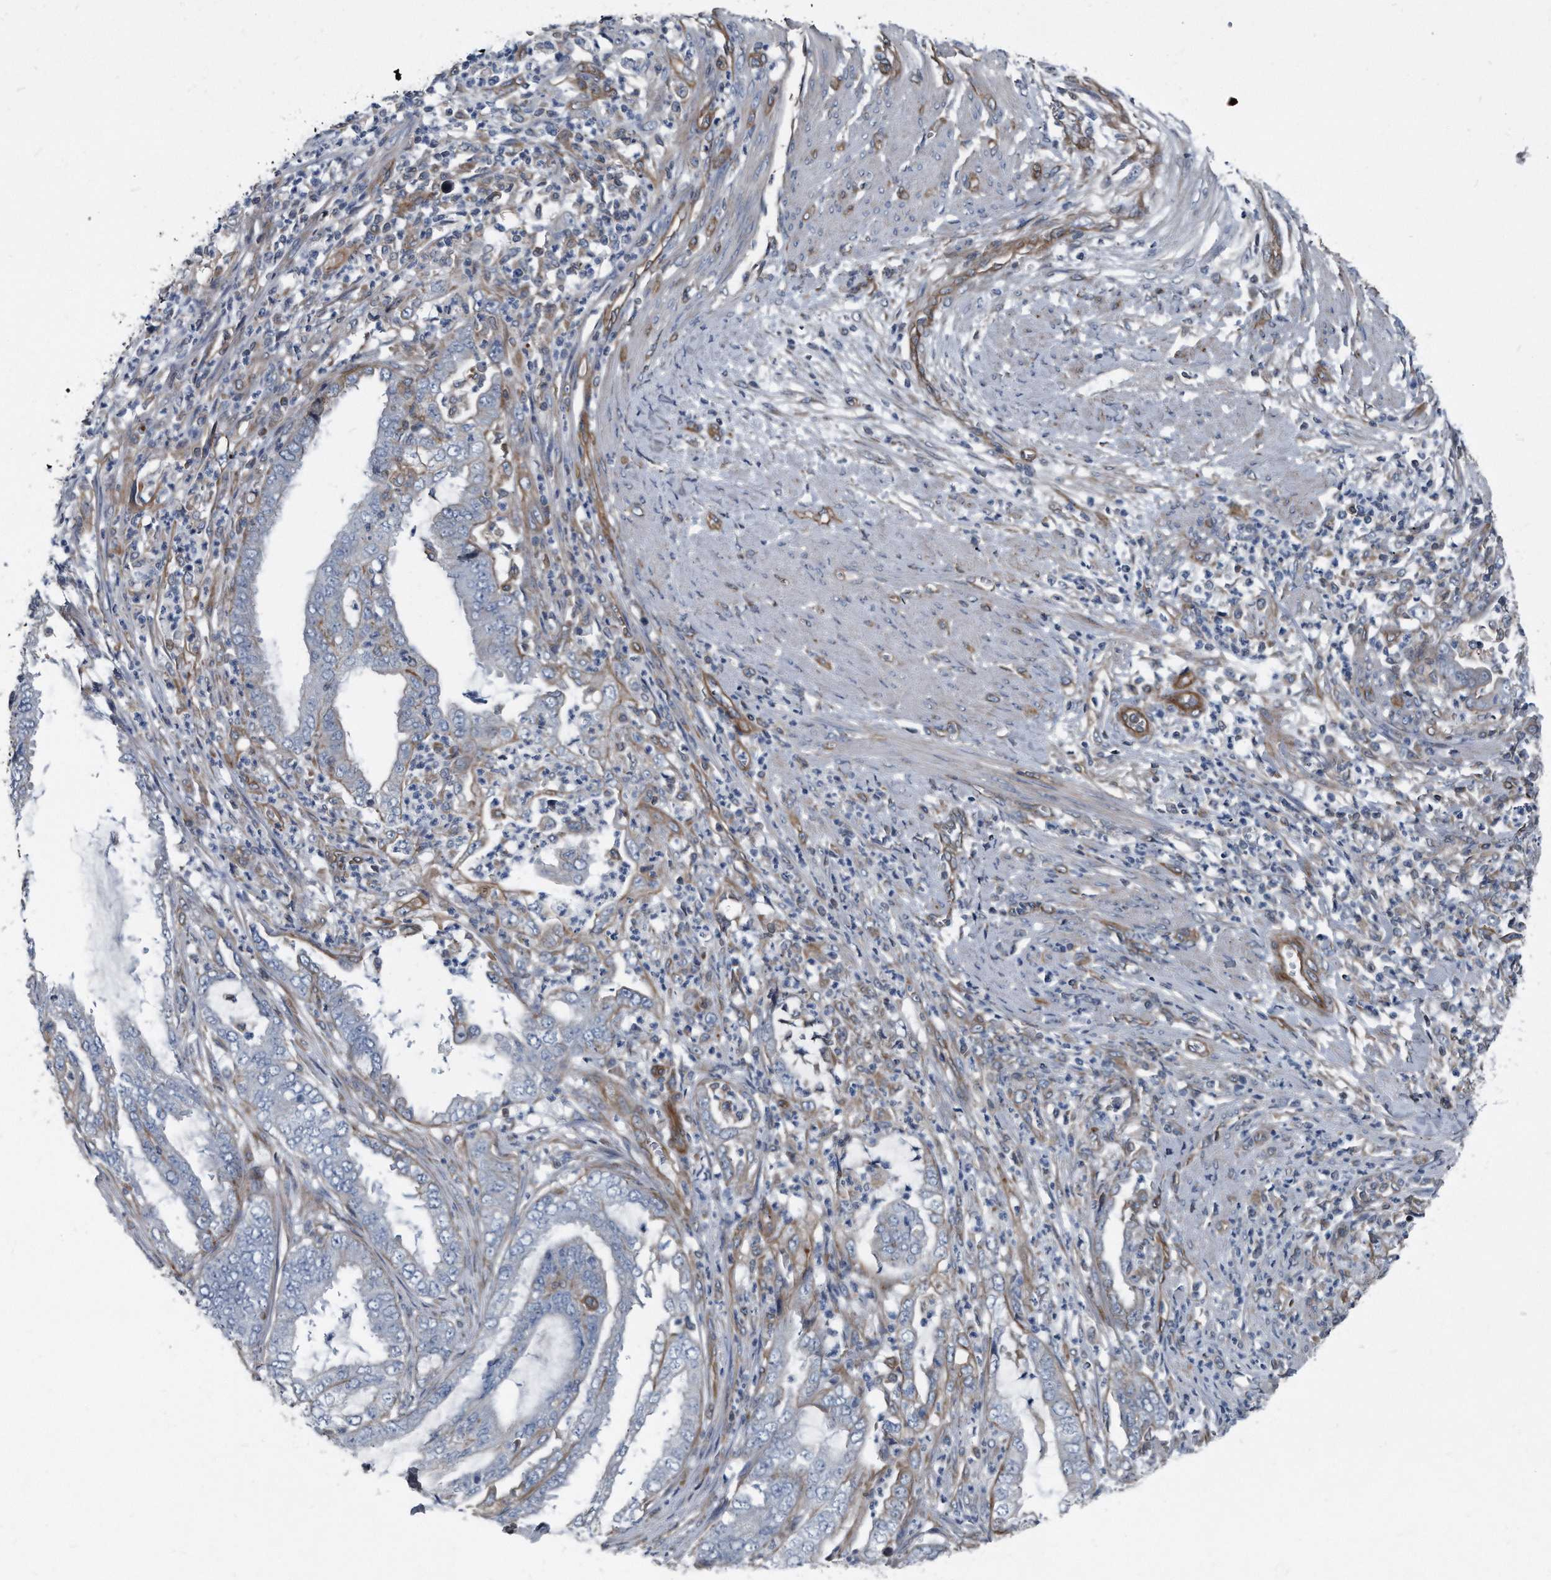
{"staining": {"intensity": "moderate", "quantity": "<25%", "location": "cytoplasmic/membranous"}, "tissue": "endometrial cancer", "cell_type": "Tumor cells", "image_type": "cancer", "snomed": [{"axis": "morphology", "description": "Adenocarcinoma, NOS"}, {"axis": "topography", "description": "Endometrium"}], "caption": "DAB immunohistochemical staining of endometrial adenocarcinoma displays moderate cytoplasmic/membranous protein positivity in about <25% of tumor cells. (brown staining indicates protein expression, while blue staining denotes nuclei).", "gene": "PLEC", "patient": {"sex": "female", "age": 51}}